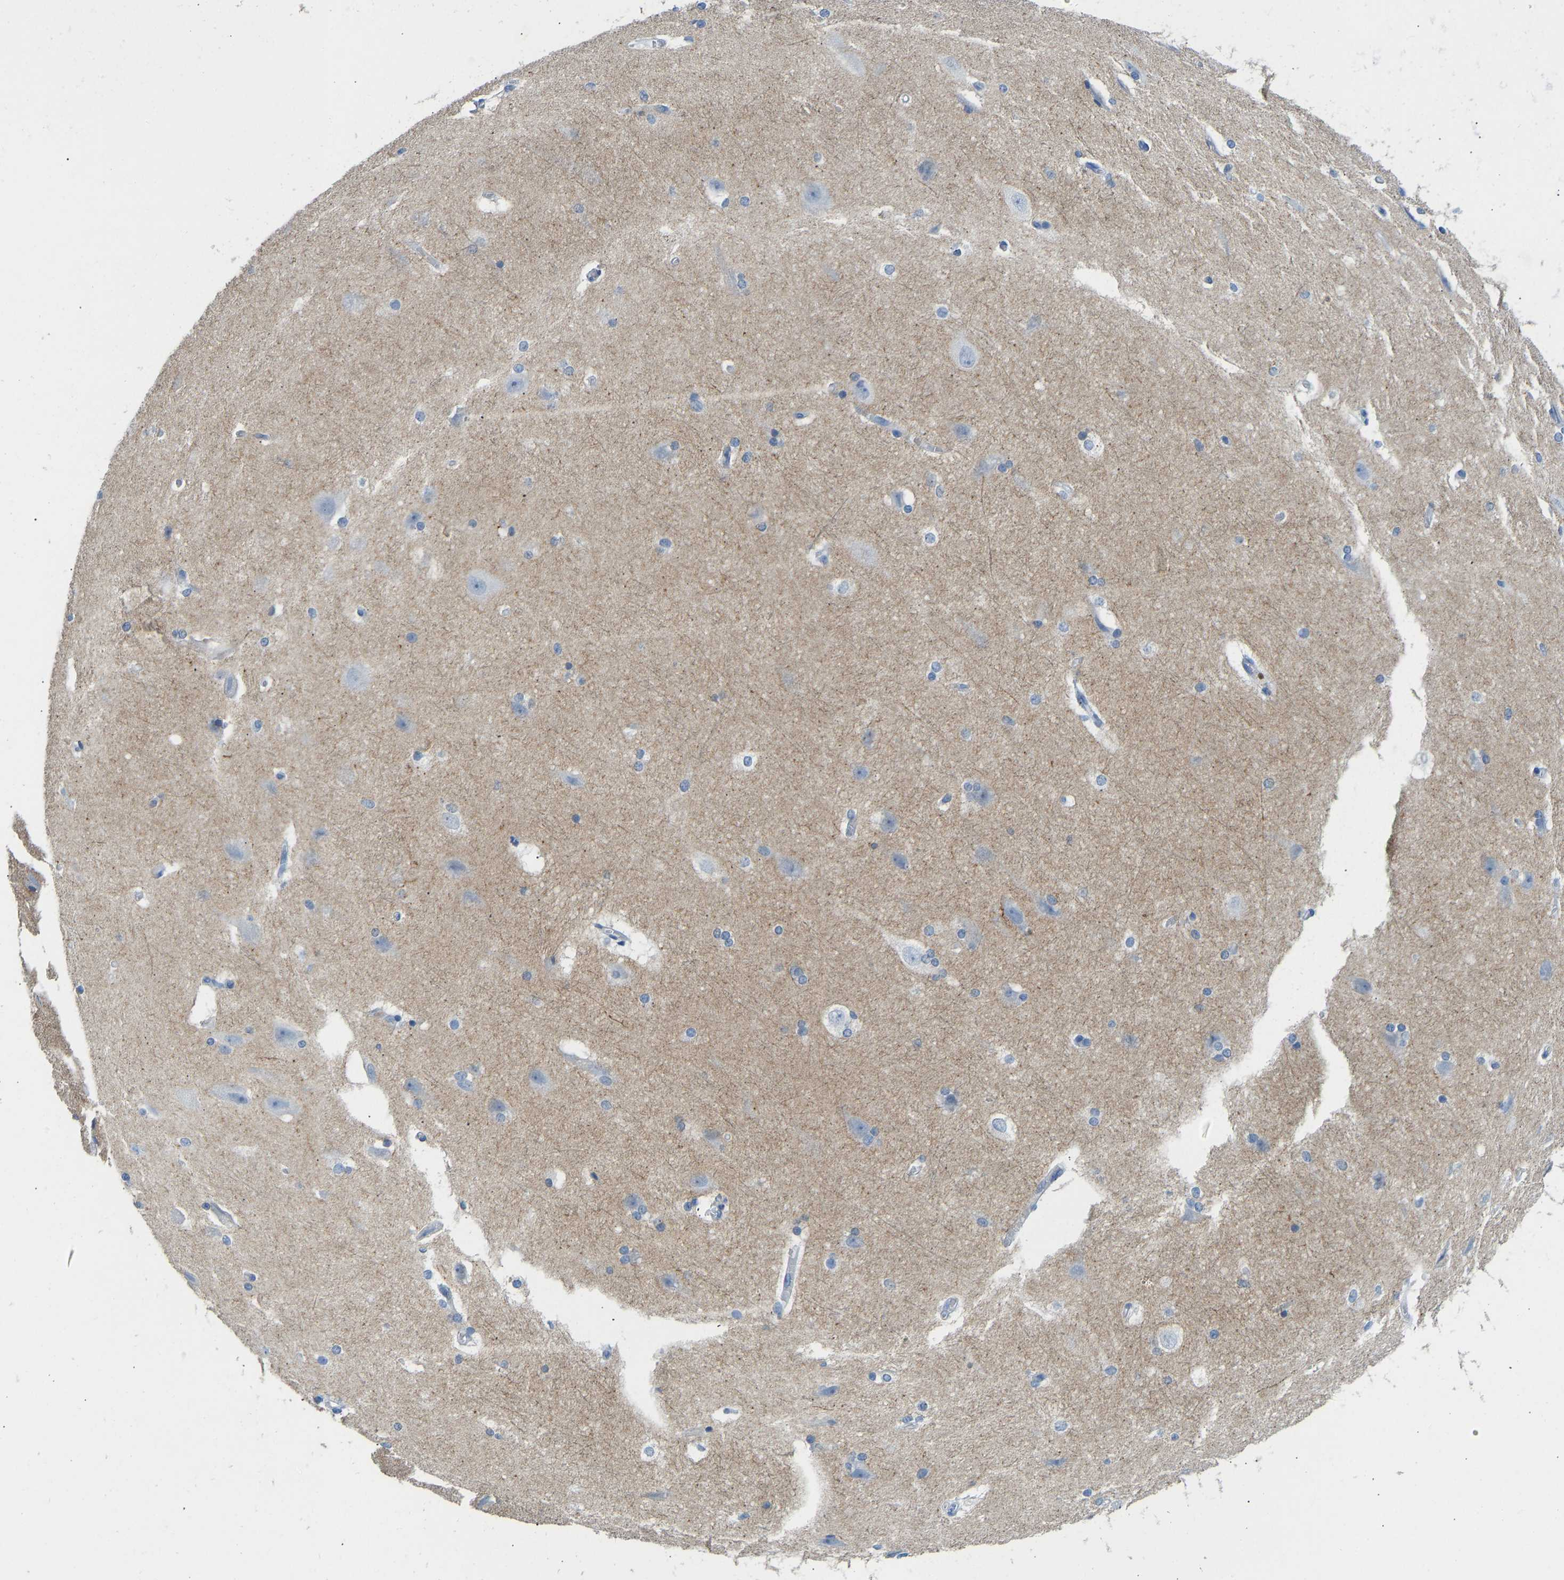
{"staining": {"intensity": "negative", "quantity": "none", "location": "none"}, "tissue": "cerebral cortex", "cell_type": "Endothelial cells", "image_type": "normal", "snomed": [{"axis": "morphology", "description": "Normal tissue, NOS"}, {"axis": "topography", "description": "Cerebral cortex"}, {"axis": "topography", "description": "Hippocampus"}], "caption": "Endothelial cells show no significant protein positivity in benign cerebral cortex.", "gene": "ATP1A1", "patient": {"sex": "female", "age": 19}}